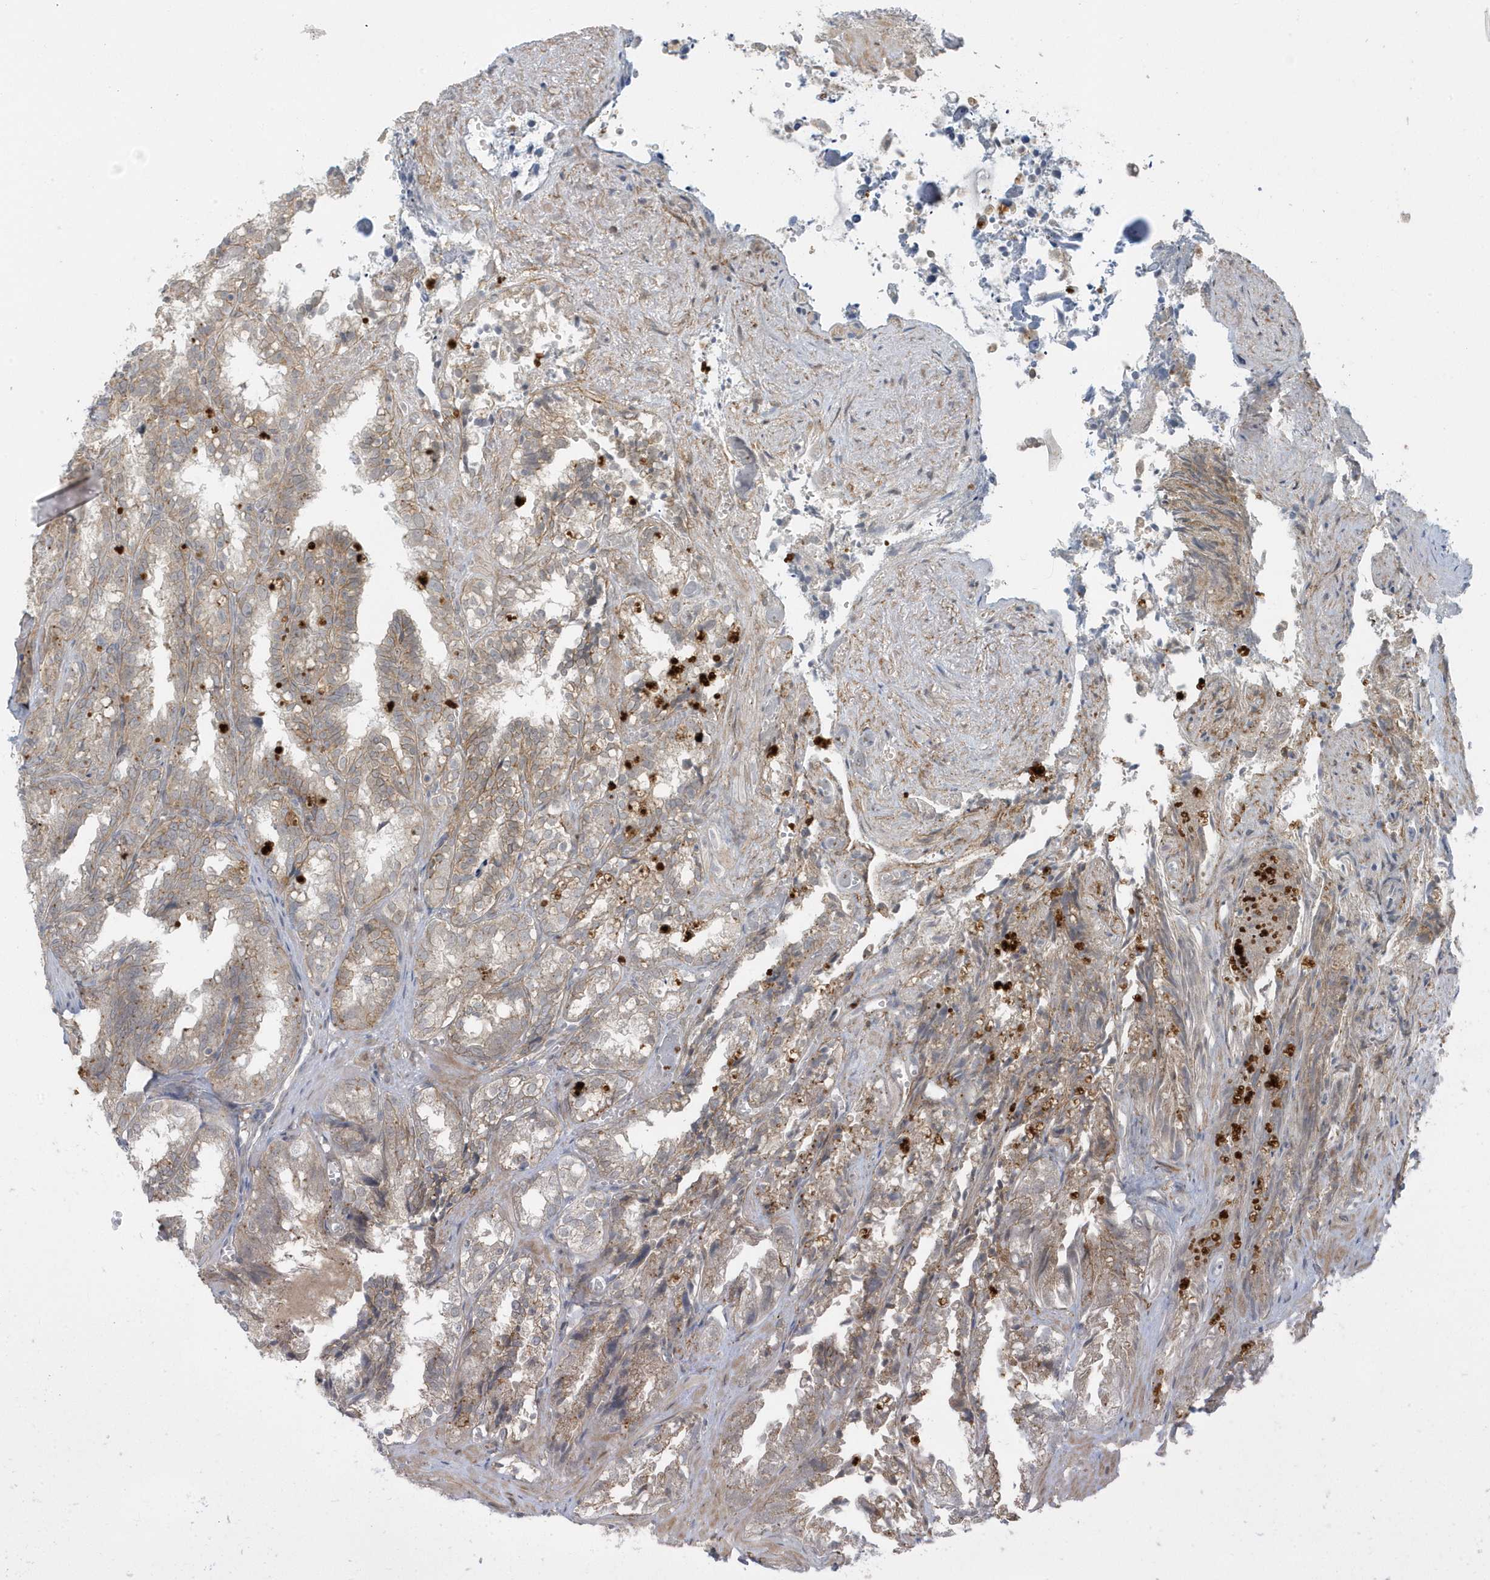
{"staining": {"intensity": "weak", "quantity": ">75%", "location": "cytoplasmic/membranous"}, "tissue": "seminal vesicle", "cell_type": "Glandular cells", "image_type": "normal", "snomed": [{"axis": "morphology", "description": "Normal tissue, NOS"}, {"axis": "topography", "description": "Prostate"}, {"axis": "topography", "description": "Seminal veicle"}], "caption": "Immunohistochemistry micrograph of benign human seminal vesicle stained for a protein (brown), which demonstrates low levels of weak cytoplasmic/membranous staining in approximately >75% of glandular cells.", "gene": "PARD3B", "patient": {"sex": "male", "age": 51}}